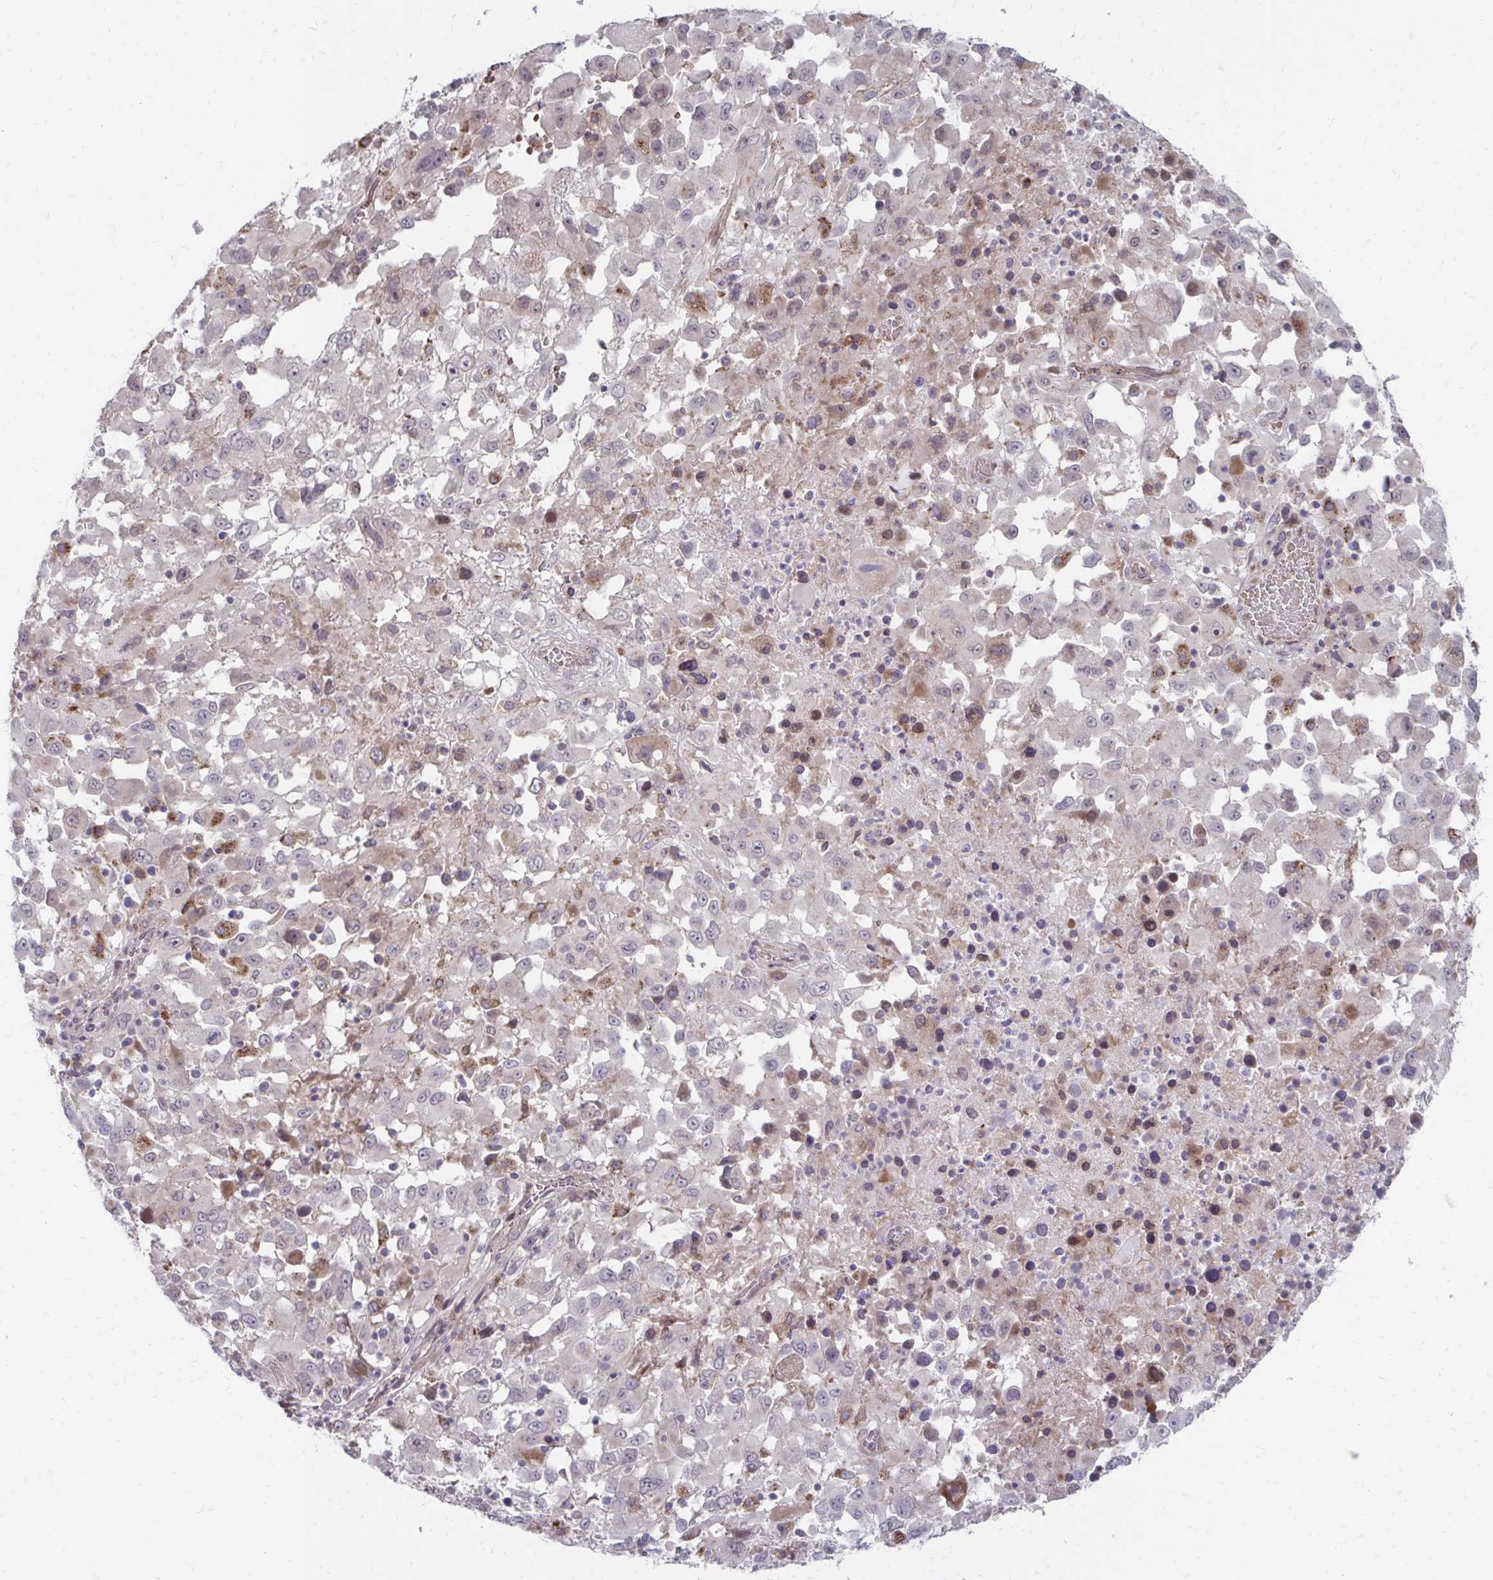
{"staining": {"intensity": "negative", "quantity": "none", "location": "none"}, "tissue": "melanoma", "cell_type": "Tumor cells", "image_type": "cancer", "snomed": [{"axis": "morphology", "description": "Malignant melanoma, Metastatic site"}, {"axis": "topography", "description": "Soft tissue"}], "caption": "Malignant melanoma (metastatic site) stained for a protein using immunohistochemistry displays no expression tumor cells.", "gene": "ITPR2", "patient": {"sex": "male", "age": 50}}